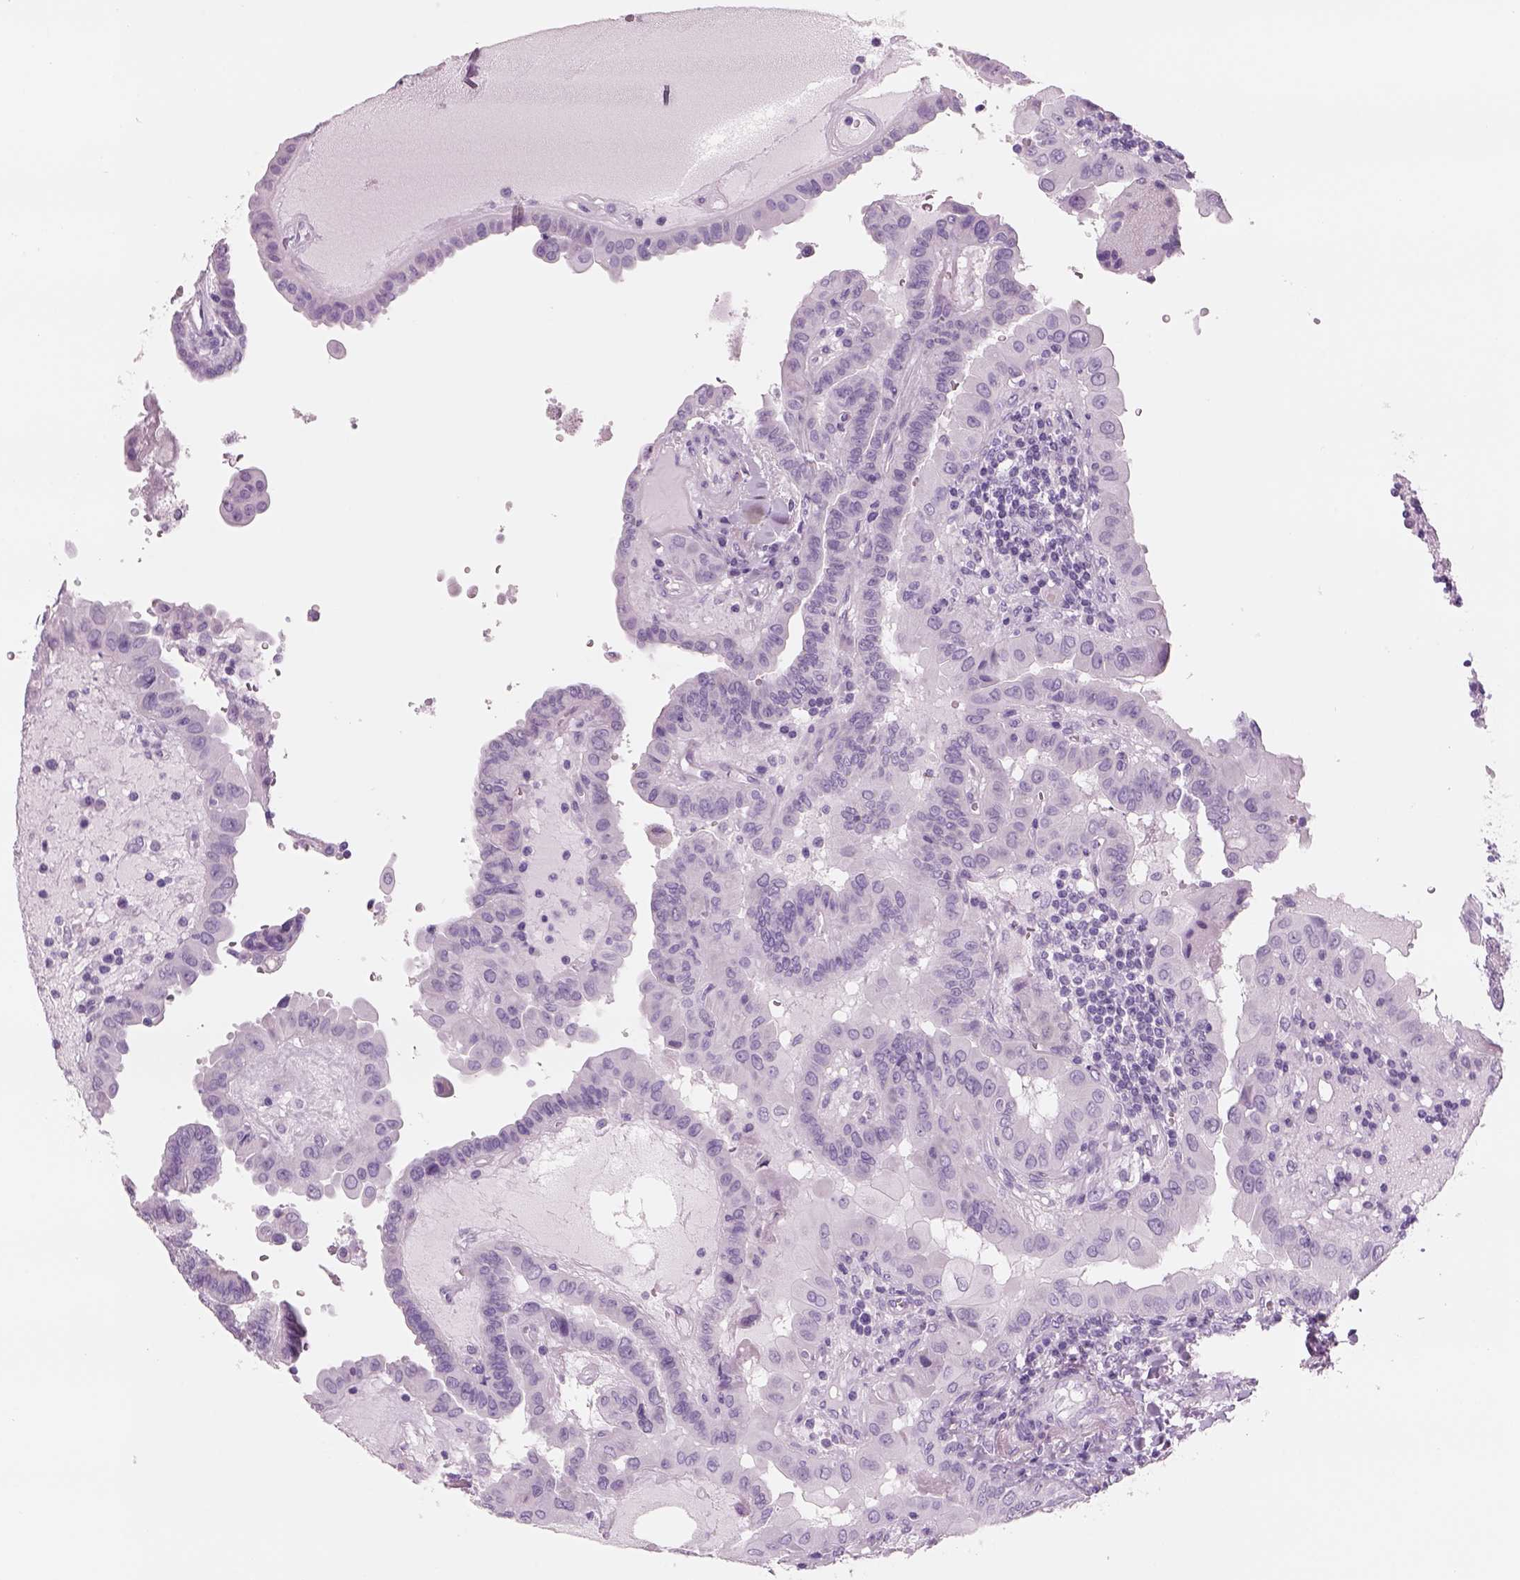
{"staining": {"intensity": "negative", "quantity": "none", "location": "none"}, "tissue": "thyroid cancer", "cell_type": "Tumor cells", "image_type": "cancer", "snomed": [{"axis": "morphology", "description": "Papillary adenocarcinoma, NOS"}, {"axis": "topography", "description": "Thyroid gland"}], "caption": "High magnification brightfield microscopy of thyroid papillary adenocarcinoma stained with DAB (brown) and counterstained with hematoxylin (blue): tumor cells show no significant expression.", "gene": "RHO", "patient": {"sex": "female", "age": 37}}